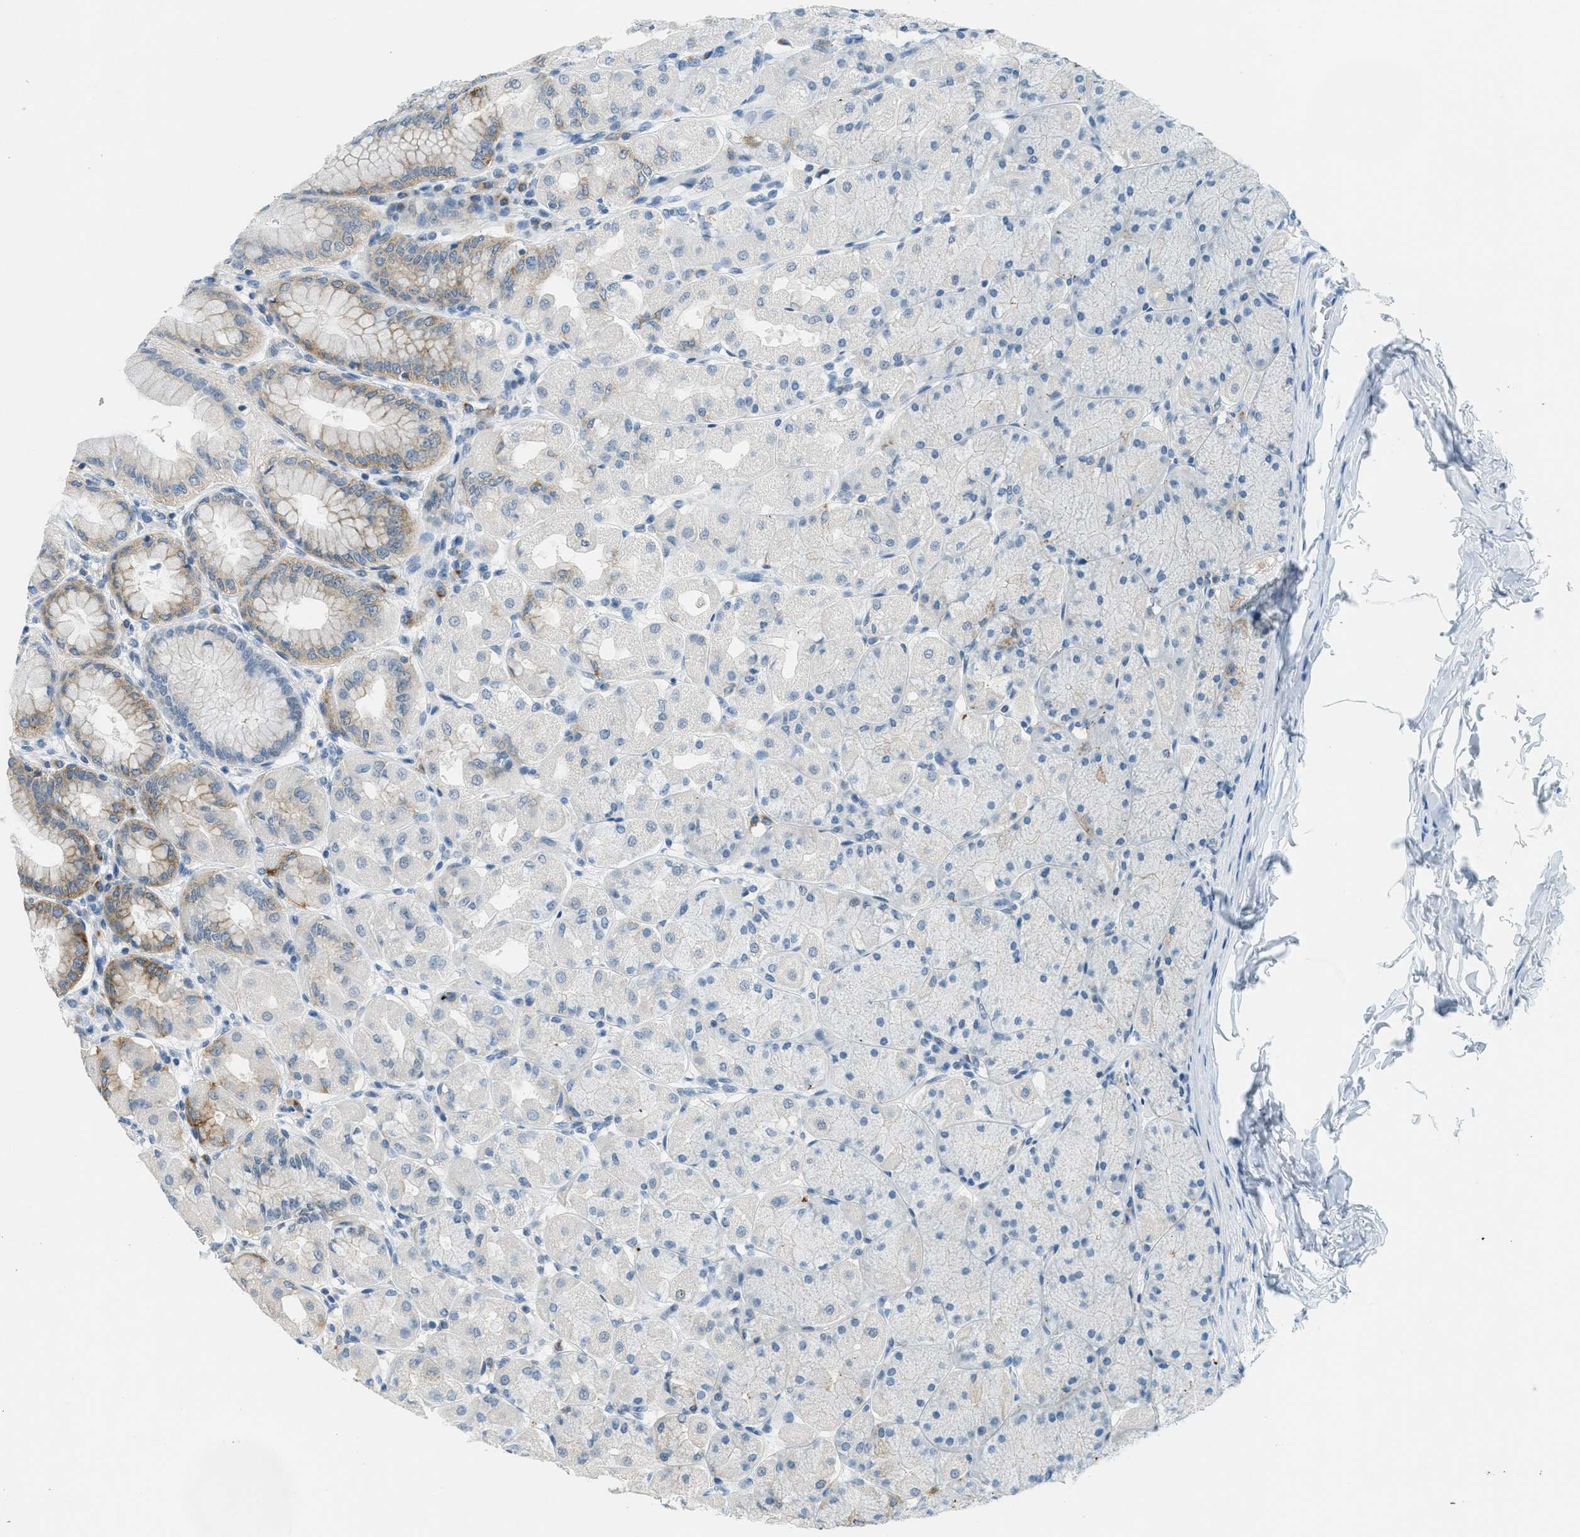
{"staining": {"intensity": "moderate", "quantity": "<25%", "location": "cytoplasmic/membranous"}, "tissue": "stomach", "cell_type": "Glandular cells", "image_type": "normal", "snomed": [{"axis": "morphology", "description": "Normal tissue, NOS"}, {"axis": "topography", "description": "Stomach, upper"}], "caption": "Immunohistochemical staining of benign human stomach displays <25% levels of moderate cytoplasmic/membranous protein staining in about <25% of glandular cells. Nuclei are stained in blue.", "gene": "FYN", "patient": {"sex": "female", "age": 56}}